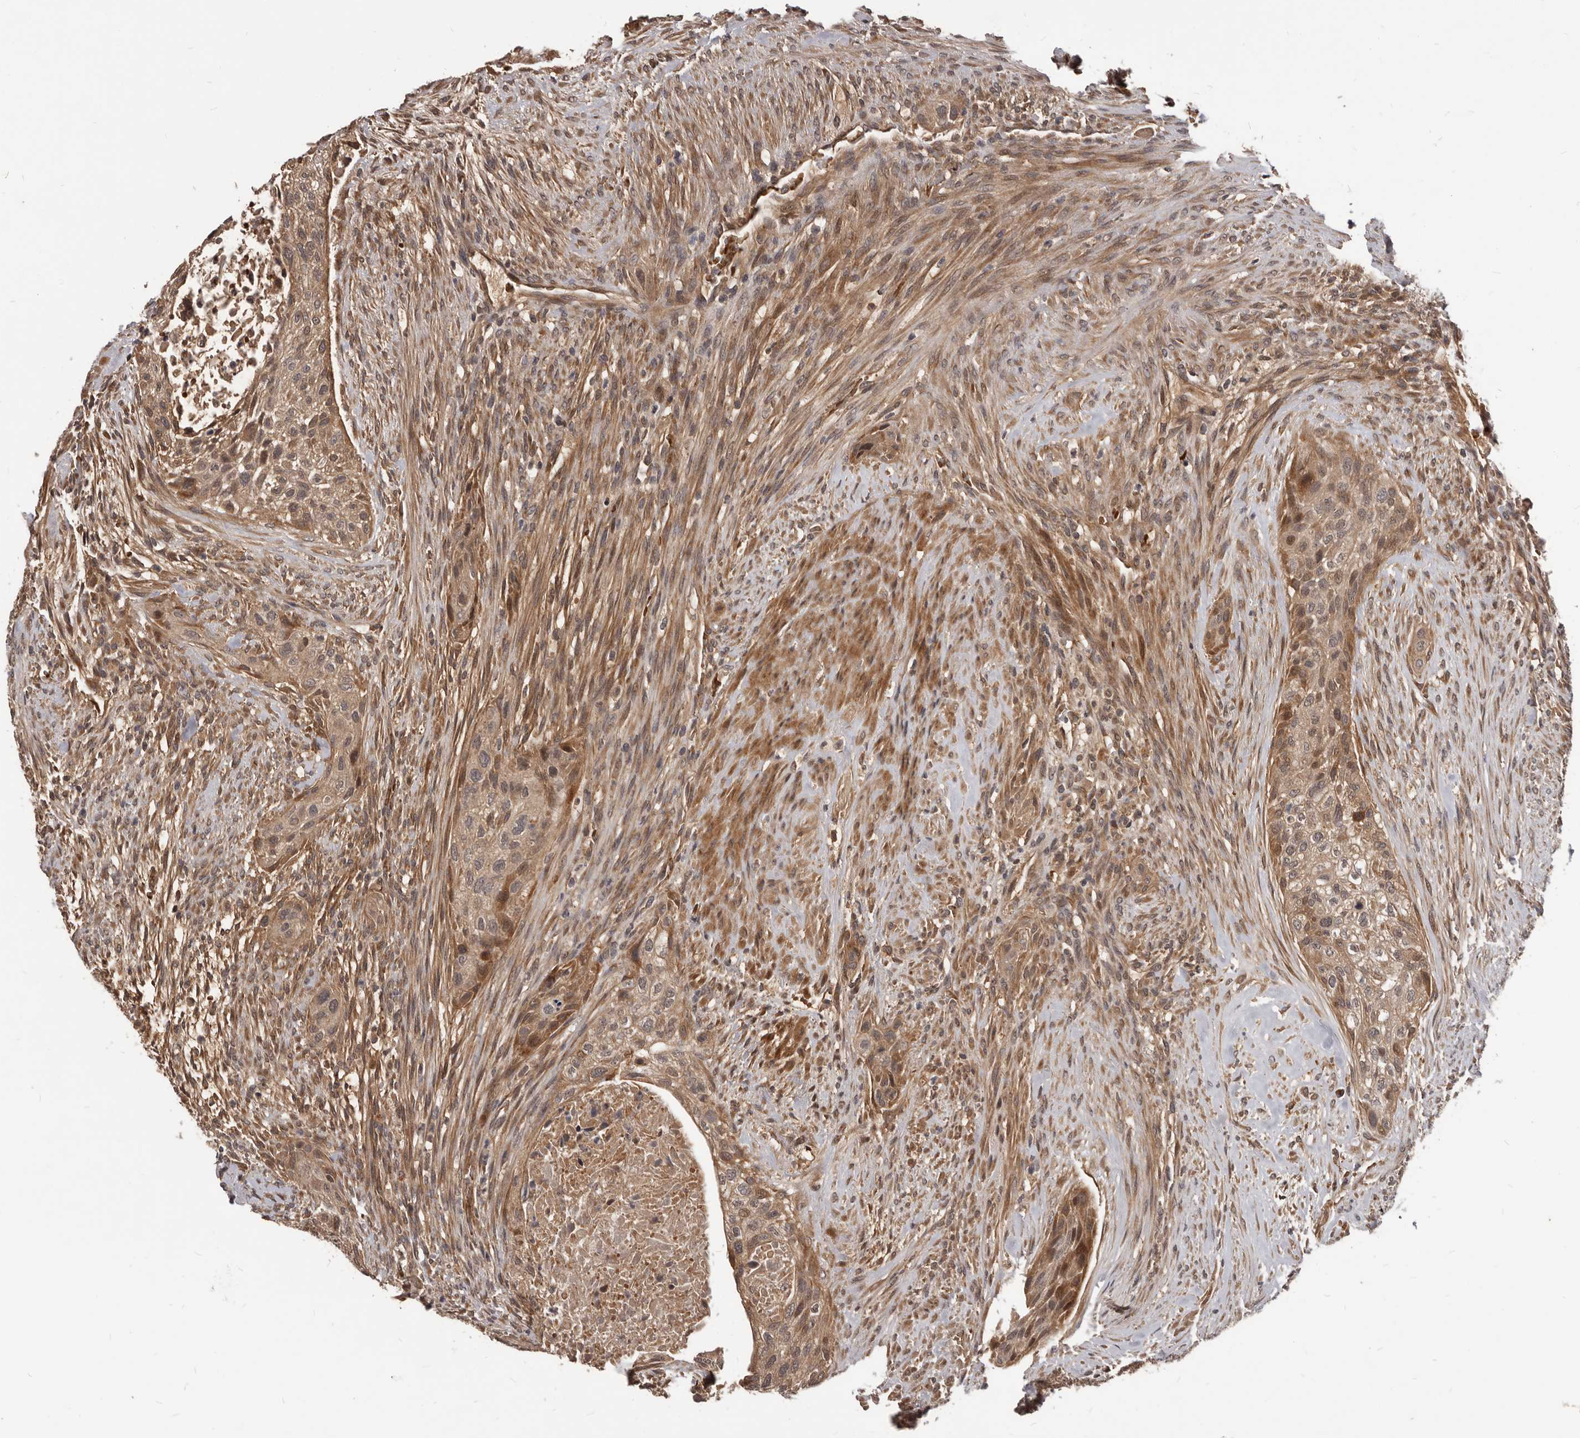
{"staining": {"intensity": "weak", "quantity": ">75%", "location": "cytoplasmic/membranous,nuclear"}, "tissue": "urothelial cancer", "cell_type": "Tumor cells", "image_type": "cancer", "snomed": [{"axis": "morphology", "description": "Urothelial carcinoma, High grade"}, {"axis": "topography", "description": "Urinary bladder"}], "caption": "Immunohistochemistry (IHC) (DAB (3,3'-diaminobenzidine)) staining of human urothelial cancer exhibits weak cytoplasmic/membranous and nuclear protein expression in about >75% of tumor cells. The staining was performed using DAB, with brown indicating positive protein expression. Nuclei are stained blue with hematoxylin.", "gene": "GABPB2", "patient": {"sex": "male", "age": 35}}